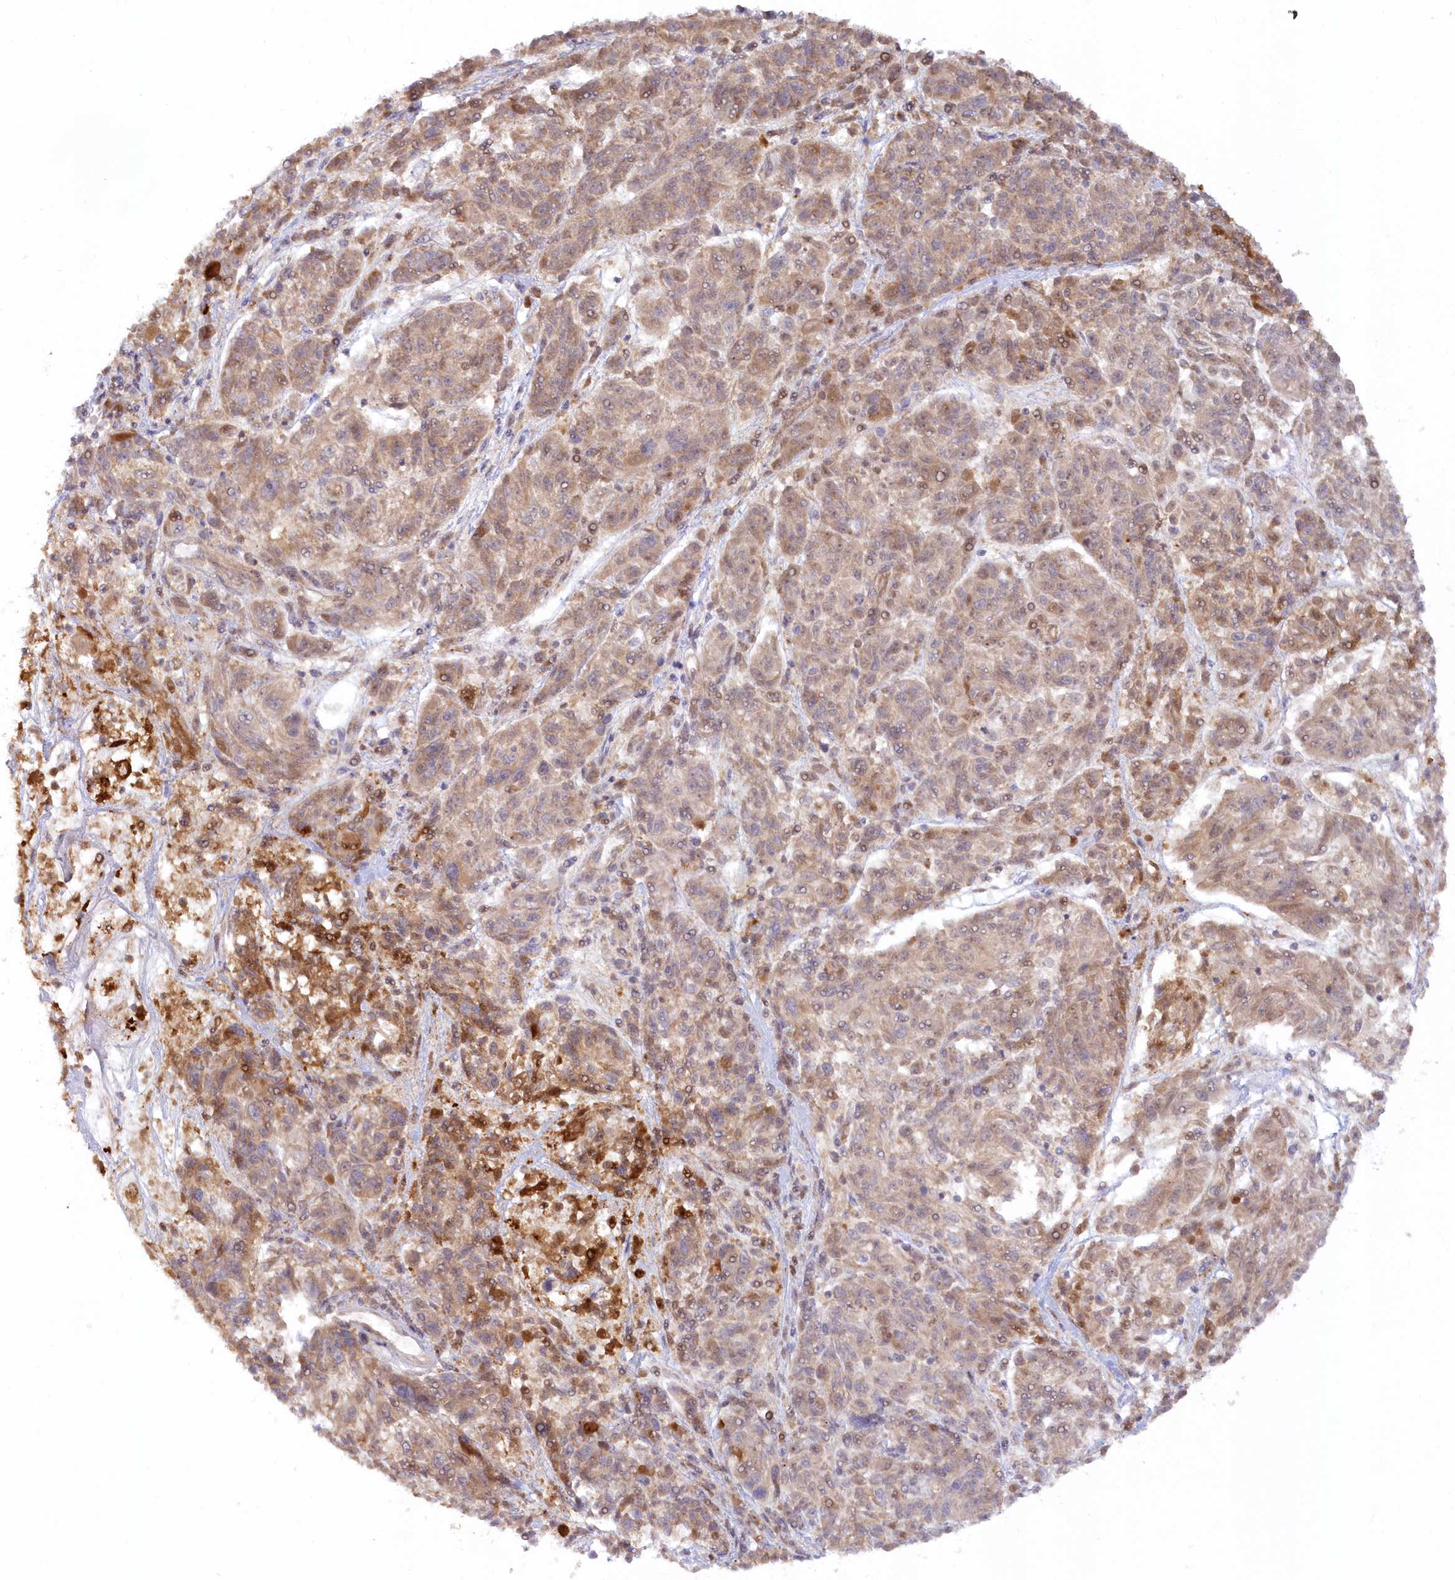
{"staining": {"intensity": "weak", "quantity": ">75%", "location": "cytoplasmic/membranous"}, "tissue": "melanoma", "cell_type": "Tumor cells", "image_type": "cancer", "snomed": [{"axis": "morphology", "description": "Malignant melanoma, NOS"}, {"axis": "topography", "description": "Skin"}], "caption": "The photomicrograph demonstrates a brown stain indicating the presence of a protein in the cytoplasmic/membranous of tumor cells in malignant melanoma.", "gene": "GBE1", "patient": {"sex": "male", "age": 53}}